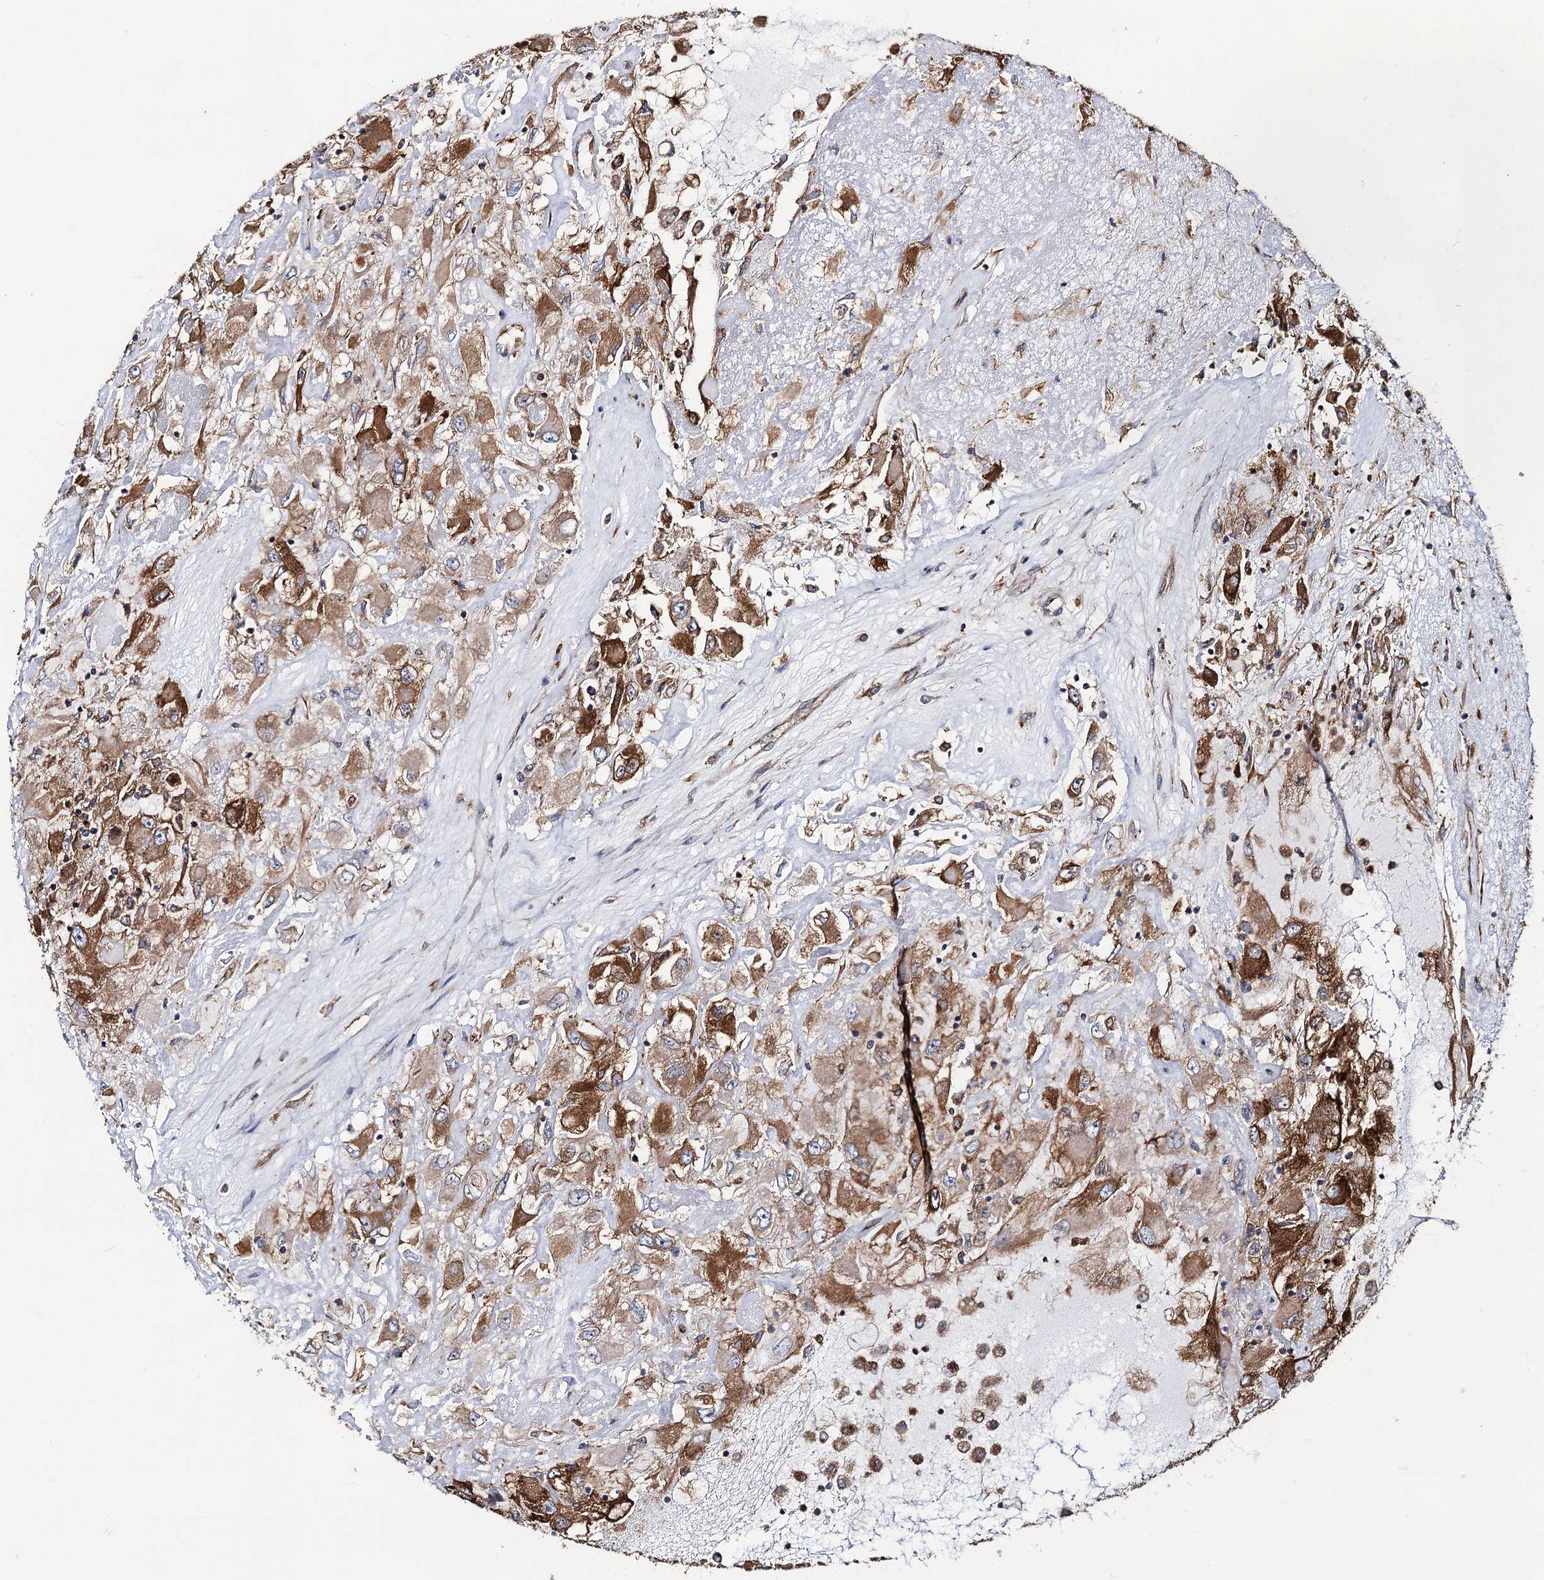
{"staining": {"intensity": "moderate", "quantity": ">75%", "location": "cytoplasmic/membranous"}, "tissue": "renal cancer", "cell_type": "Tumor cells", "image_type": "cancer", "snomed": [{"axis": "morphology", "description": "Adenocarcinoma, NOS"}, {"axis": "topography", "description": "Kidney"}], "caption": "Human adenocarcinoma (renal) stained with a brown dye reveals moderate cytoplasmic/membranous positive staining in about >75% of tumor cells.", "gene": "DYDC1", "patient": {"sex": "female", "age": 52}}